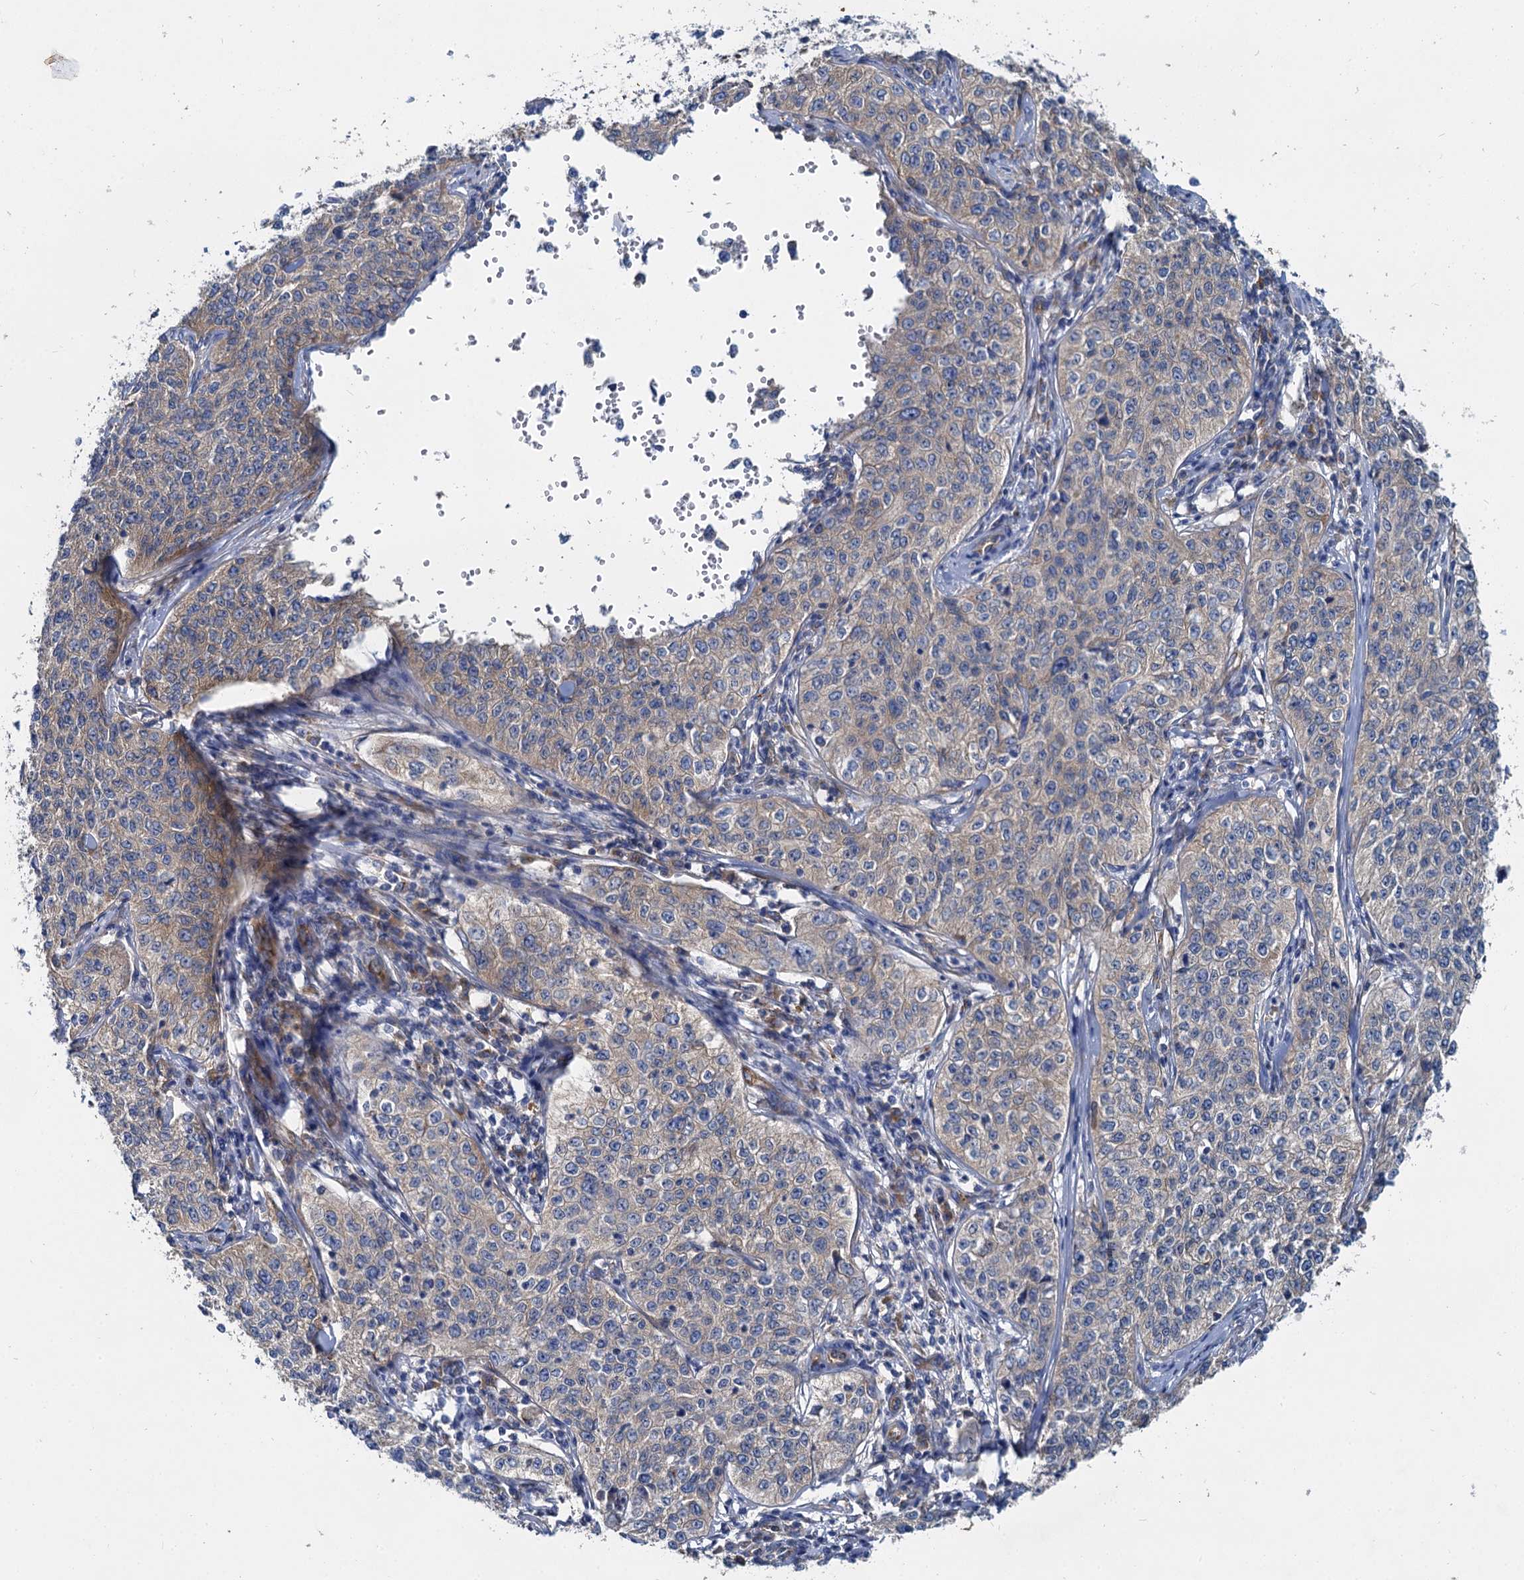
{"staining": {"intensity": "weak", "quantity": "<25%", "location": "cytoplasmic/membranous"}, "tissue": "cervical cancer", "cell_type": "Tumor cells", "image_type": "cancer", "snomed": [{"axis": "morphology", "description": "Squamous cell carcinoma, NOS"}, {"axis": "topography", "description": "Cervix"}], "caption": "Tumor cells are negative for protein expression in human cervical squamous cell carcinoma.", "gene": "QARS1", "patient": {"sex": "female", "age": 35}}